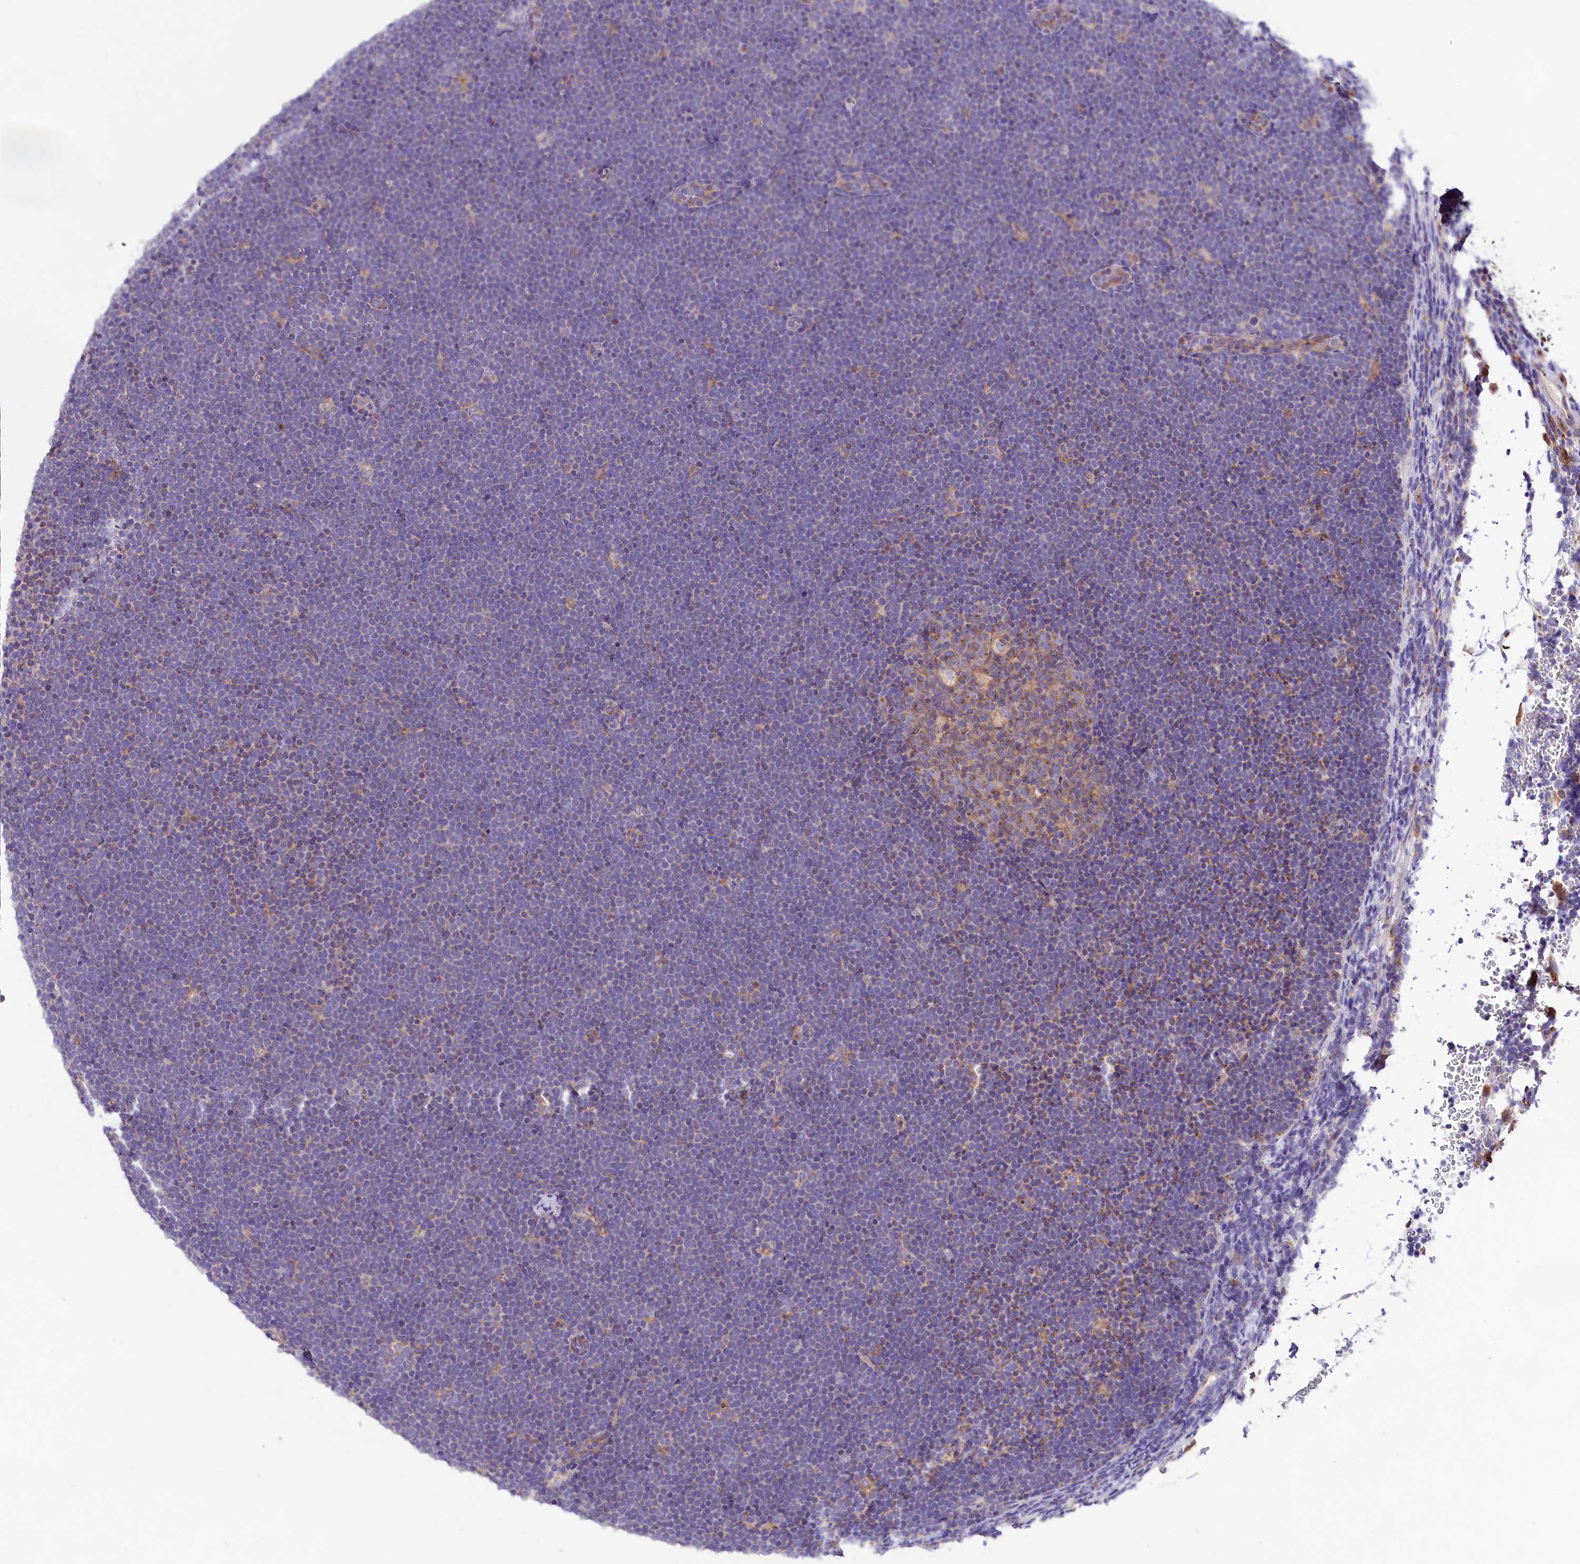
{"staining": {"intensity": "negative", "quantity": "none", "location": "none"}, "tissue": "lymphoma", "cell_type": "Tumor cells", "image_type": "cancer", "snomed": [{"axis": "morphology", "description": "Malignant lymphoma, non-Hodgkin's type, High grade"}, {"axis": "topography", "description": "Lymph node"}], "caption": "An immunohistochemistry (IHC) photomicrograph of lymphoma is shown. There is no staining in tumor cells of lymphoma. (DAB (3,3'-diaminobenzidine) immunohistochemistry visualized using brightfield microscopy, high magnification).", "gene": "PEMT", "patient": {"sex": "male", "age": 13}}